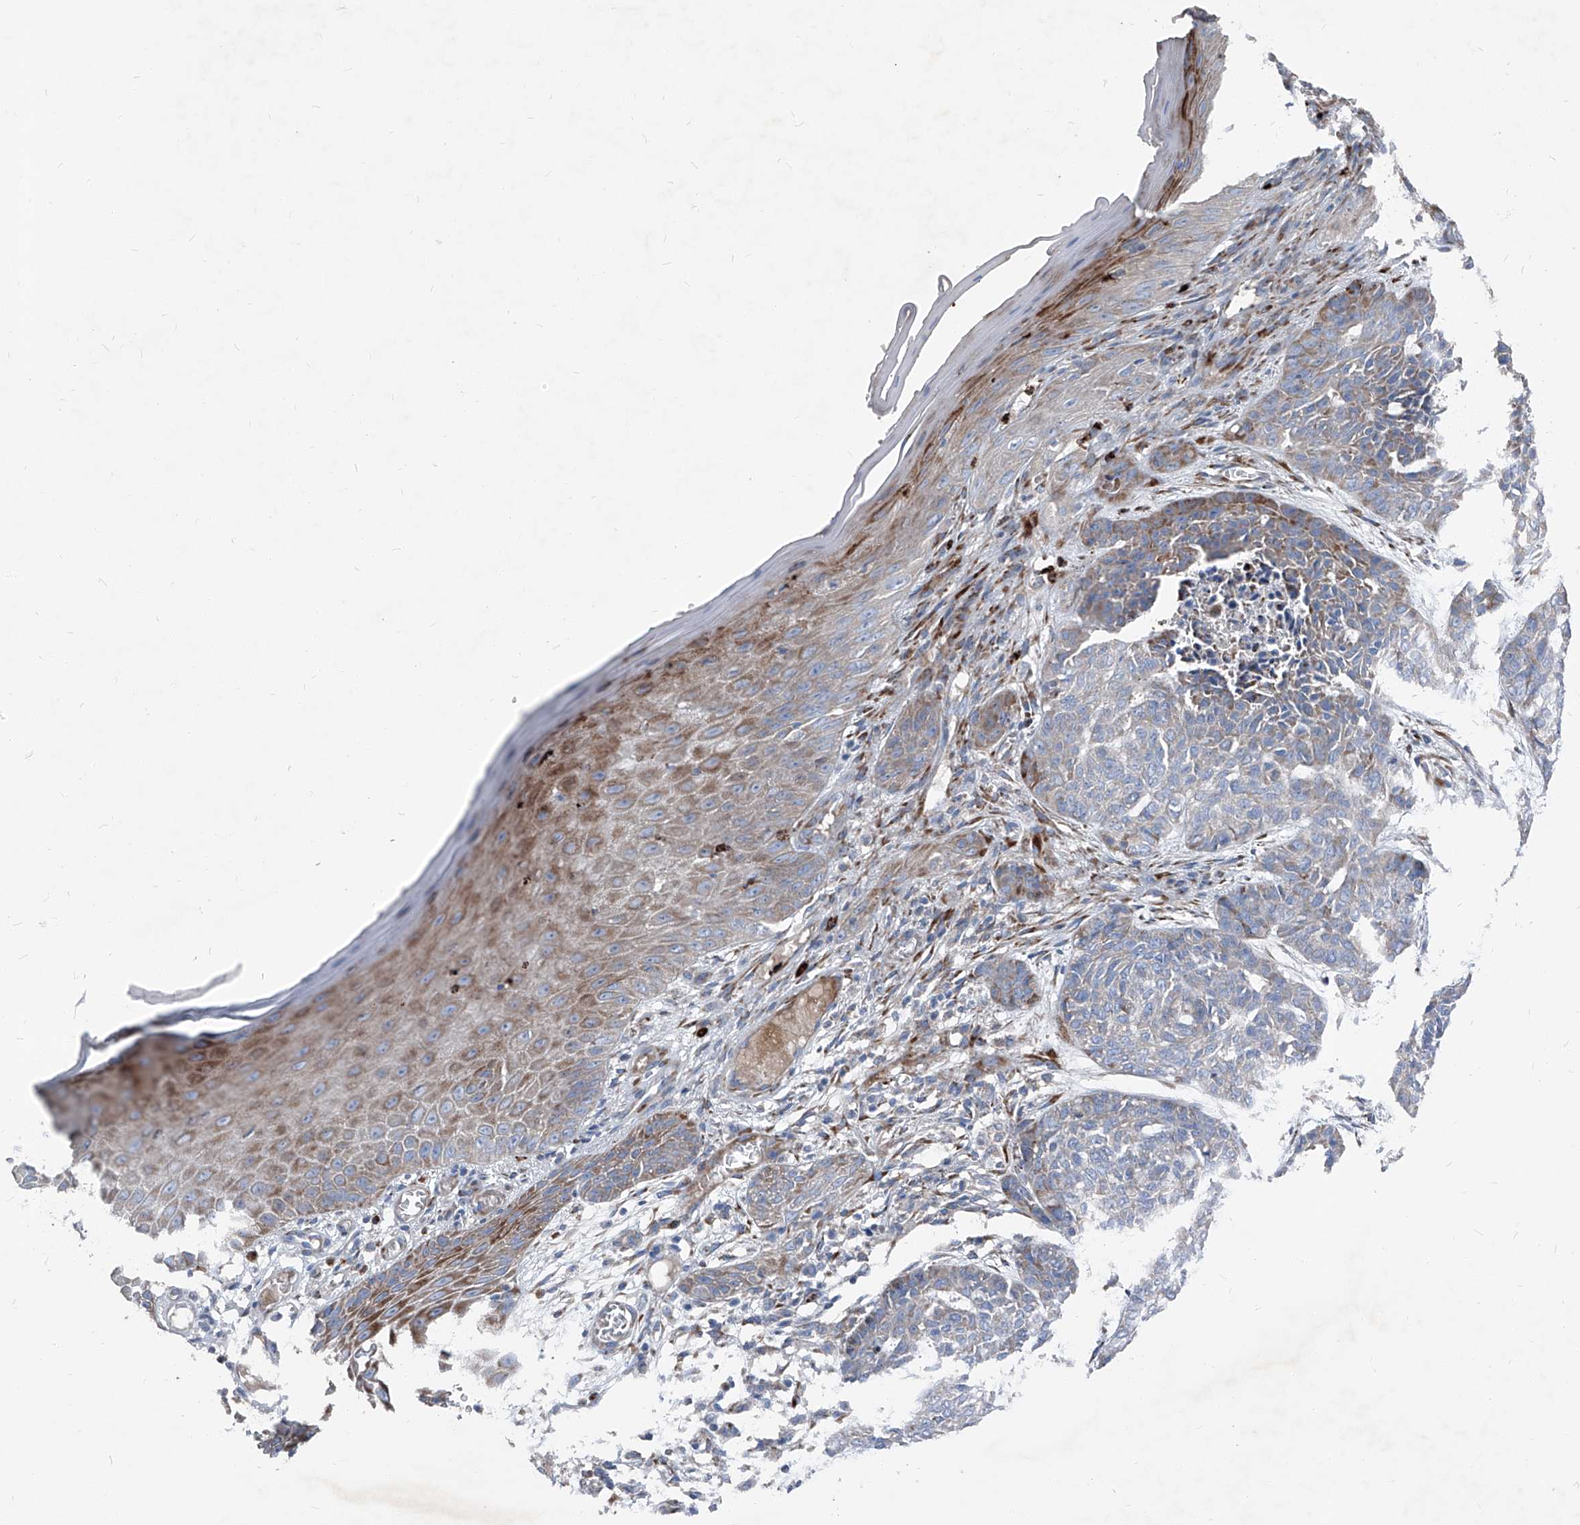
{"staining": {"intensity": "weak", "quantity": "<25%", "location": "cytoplasmic/membranous"}, "tissue": "skin cancer", "cell_type": "Tumor cells", "image_type": "cancer", "snomed": [{"axis": "morphology", "description": "Basal cell carcinoma"}, {"axis": "topography", "description": "Skin"}], "caption": "The immunohistochemistry photomicrograph has no significant staining in tumor cells of skin cancer (basal cell carcinoma) tissue.", "gene": "IFI27", "patient": {"sex": "female", "age": 64}}